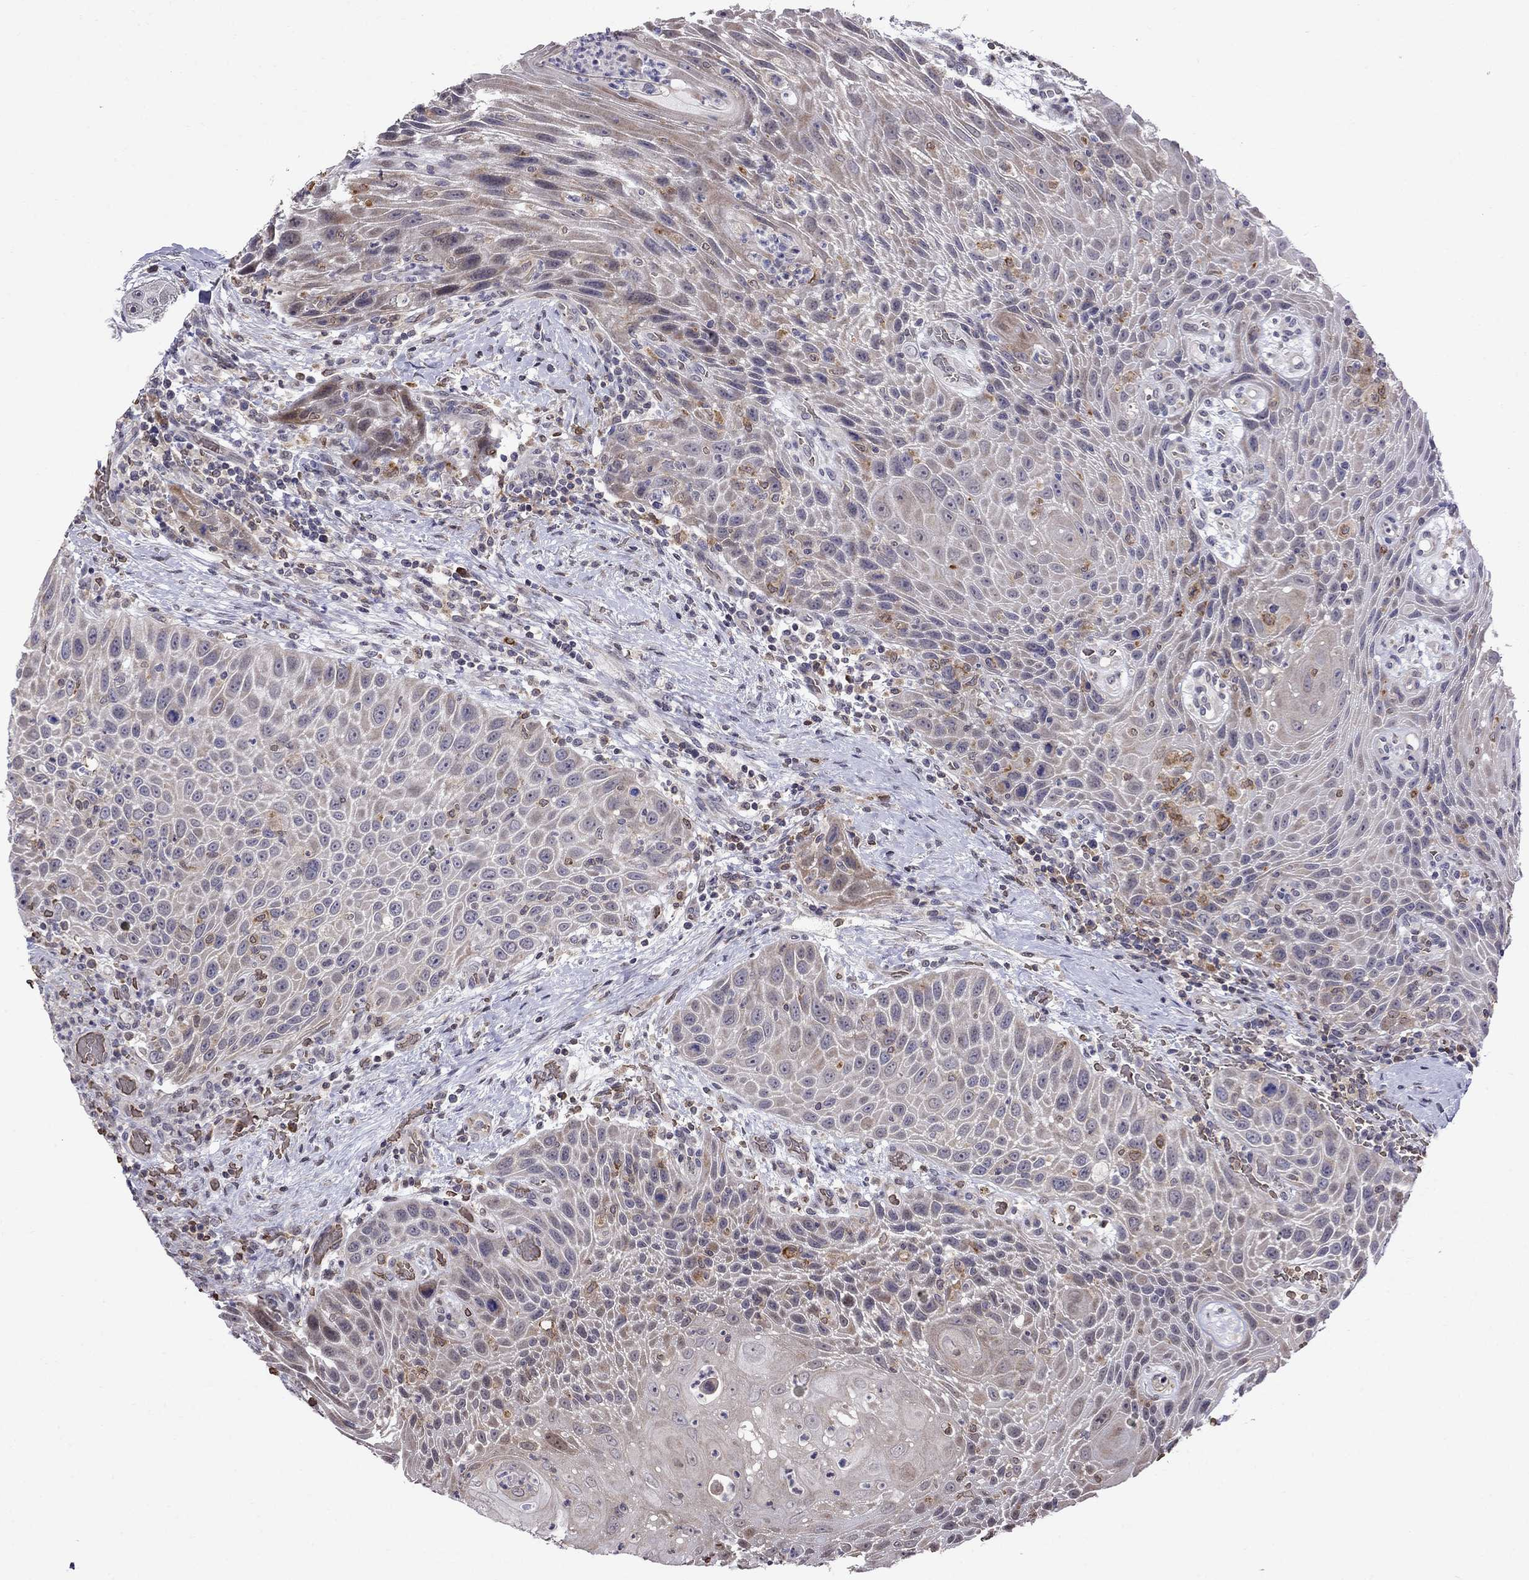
{"staining": {"intensity": "moderate", "quantity": "<25%", "location": "cytoplasmic/membranous"}, "tissue": "head and neck cancer", "cell_type": "Tumor cells", "image_type": "cancer", "snomed": [{"axis": "morphology", "description": "Squamous cell carcinoma, NOS"}, {"axis": "topography", "description": "Head-Neck"}], "caption": "Immunohistochemistry micrograph of human head and neck cancer (squamous cell carcinoma) stained for a protein (brown), which reveals low levels of moderate cytoplasmic/membranous positivity in about <25% of tumor cells.", "gene": "ADAM28", "patient": {"sex": "male", "age": 69}}